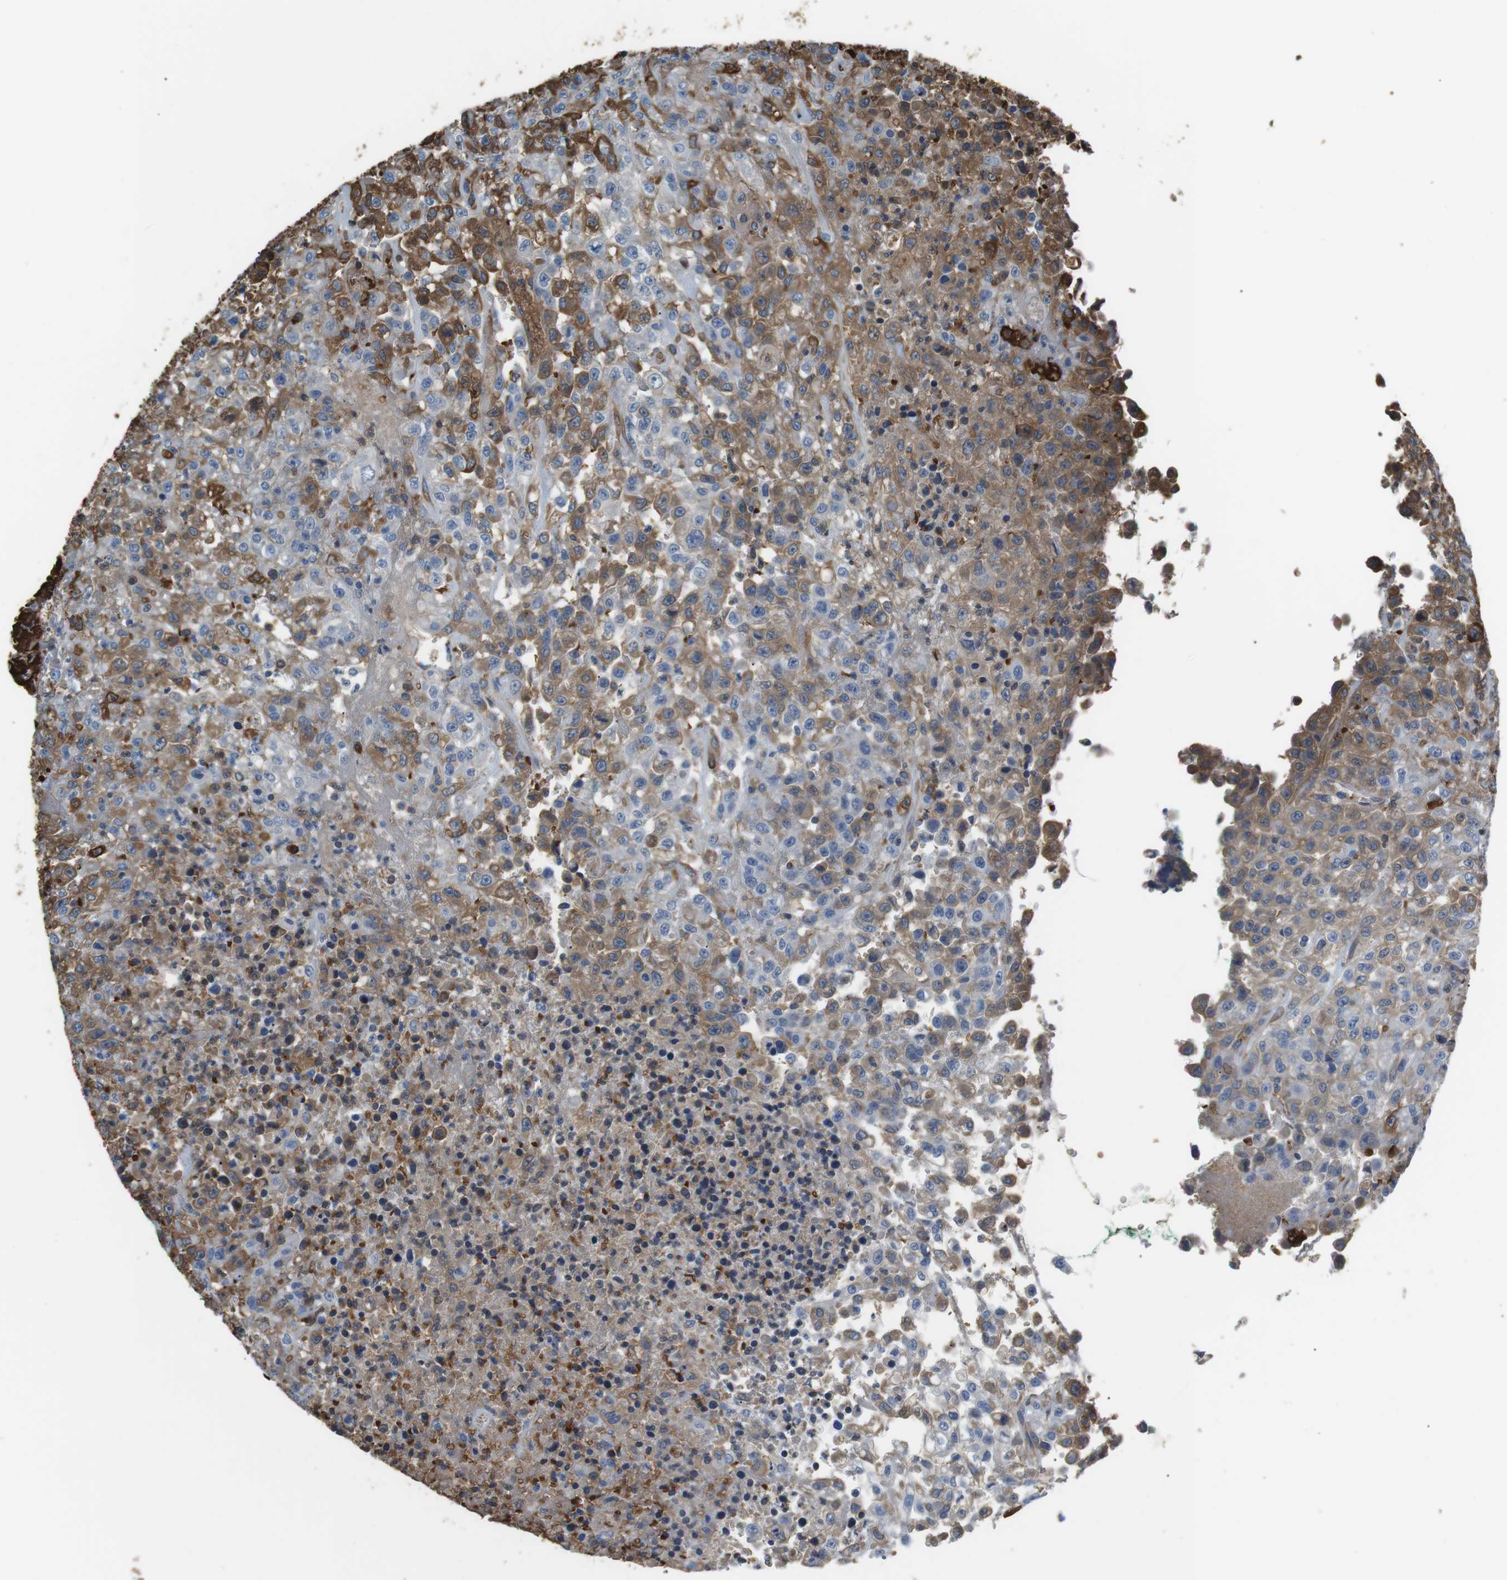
{"staining": {"intensity": "moderate", "quantity": "25%-75%", "location": "cytoplasmic/membranous"}, "tissue": "urothelial cancer", "cell_type": "Tumor cells", "image_type": "cancer", "snomed": [{"axis": "morphology", "description": "Urothelial carcinoma, High grade"}, {"axis": "topography", "description": "Urinary bladder"}], "caption": "Protein analysis of urothelial carcinoma (high-grade) tissue demonstrates moderate cytoplasmic/membranous staining in approximately 25%-75% of tumor cells. (brown staining indicates protein expression, while blue staining denotes nuclei).", "gene": "ADCY10", "patient": {"sex": "male", "age": 46}}